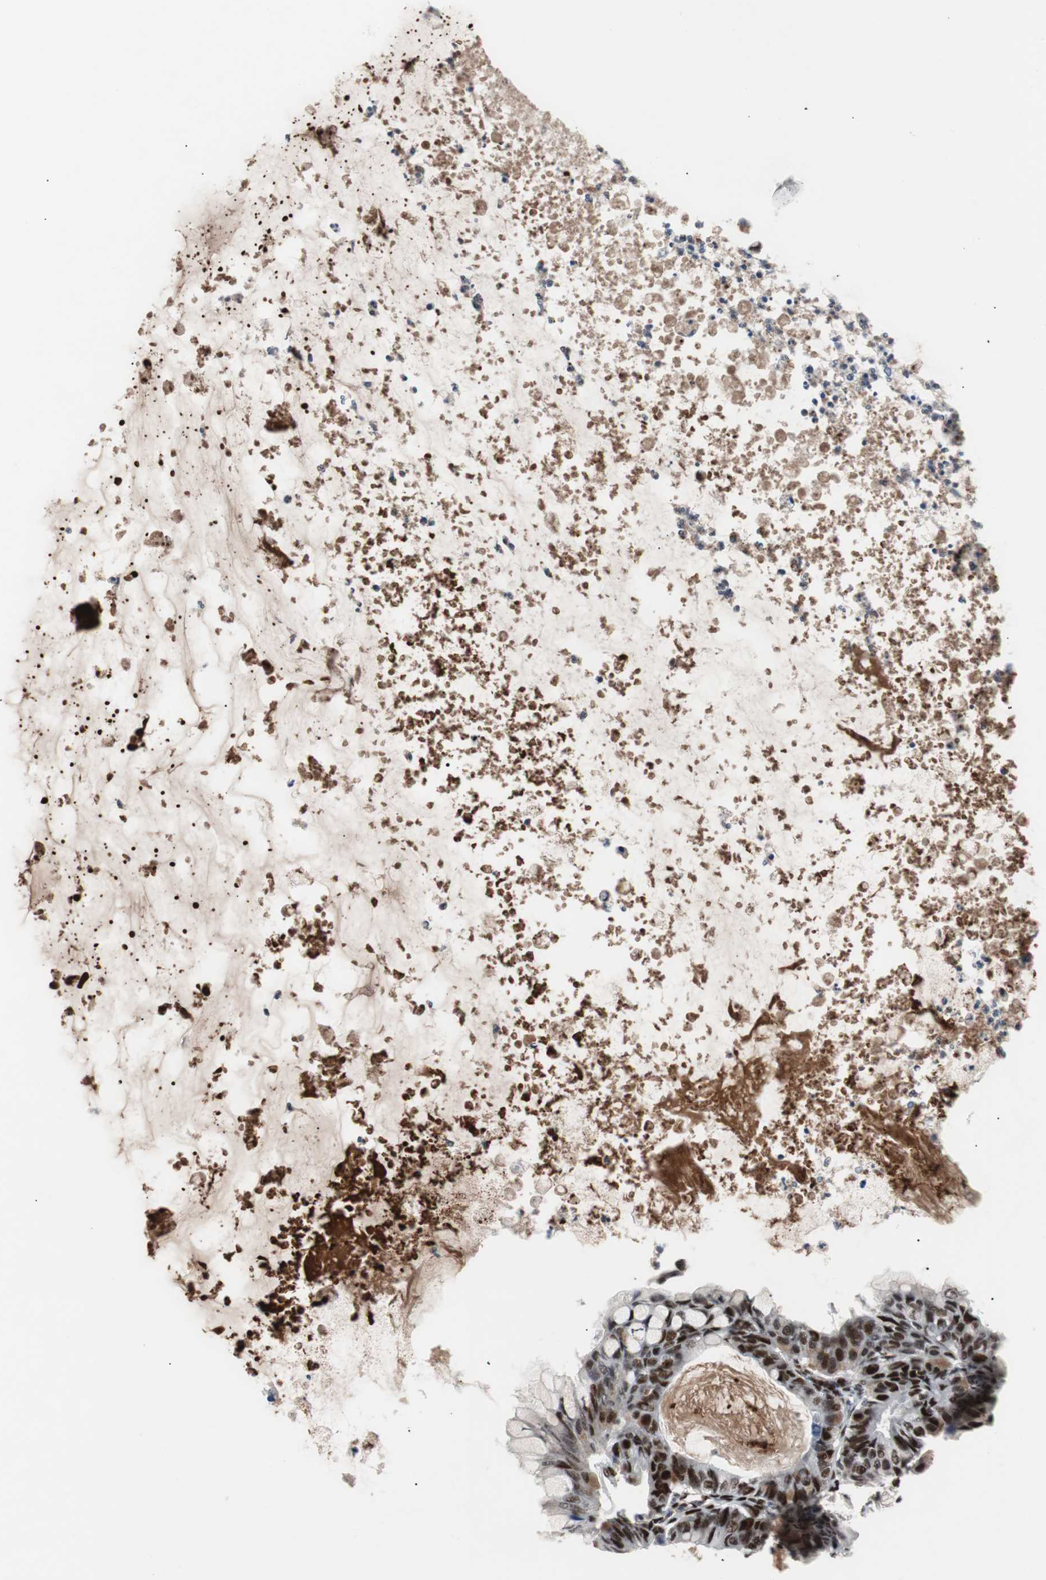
{"staining": {"intensity": "strong", "quantity": ">75%", "location": "nuclear"}, "tissue": "ovarian cancer", "cell_type": "Tumor cells", "image_type": "cancer", "snomed": [{"axis": "morphology", "description": "Cystadenocarcinoma, mucinous, NOS"}, {"axis": "topography", "description": "Ovary"}], "caption": "Immunohistochemistry (DAB (3,3'-diaminobenzidine)) staining of ovarian cancer (mucinous cystadenocarcinoma) shows strong nuclear protein expression in approximately >75% of tumor cells.", "gene": "NBL1", "patient": {"sex": "female", "age": 80}}